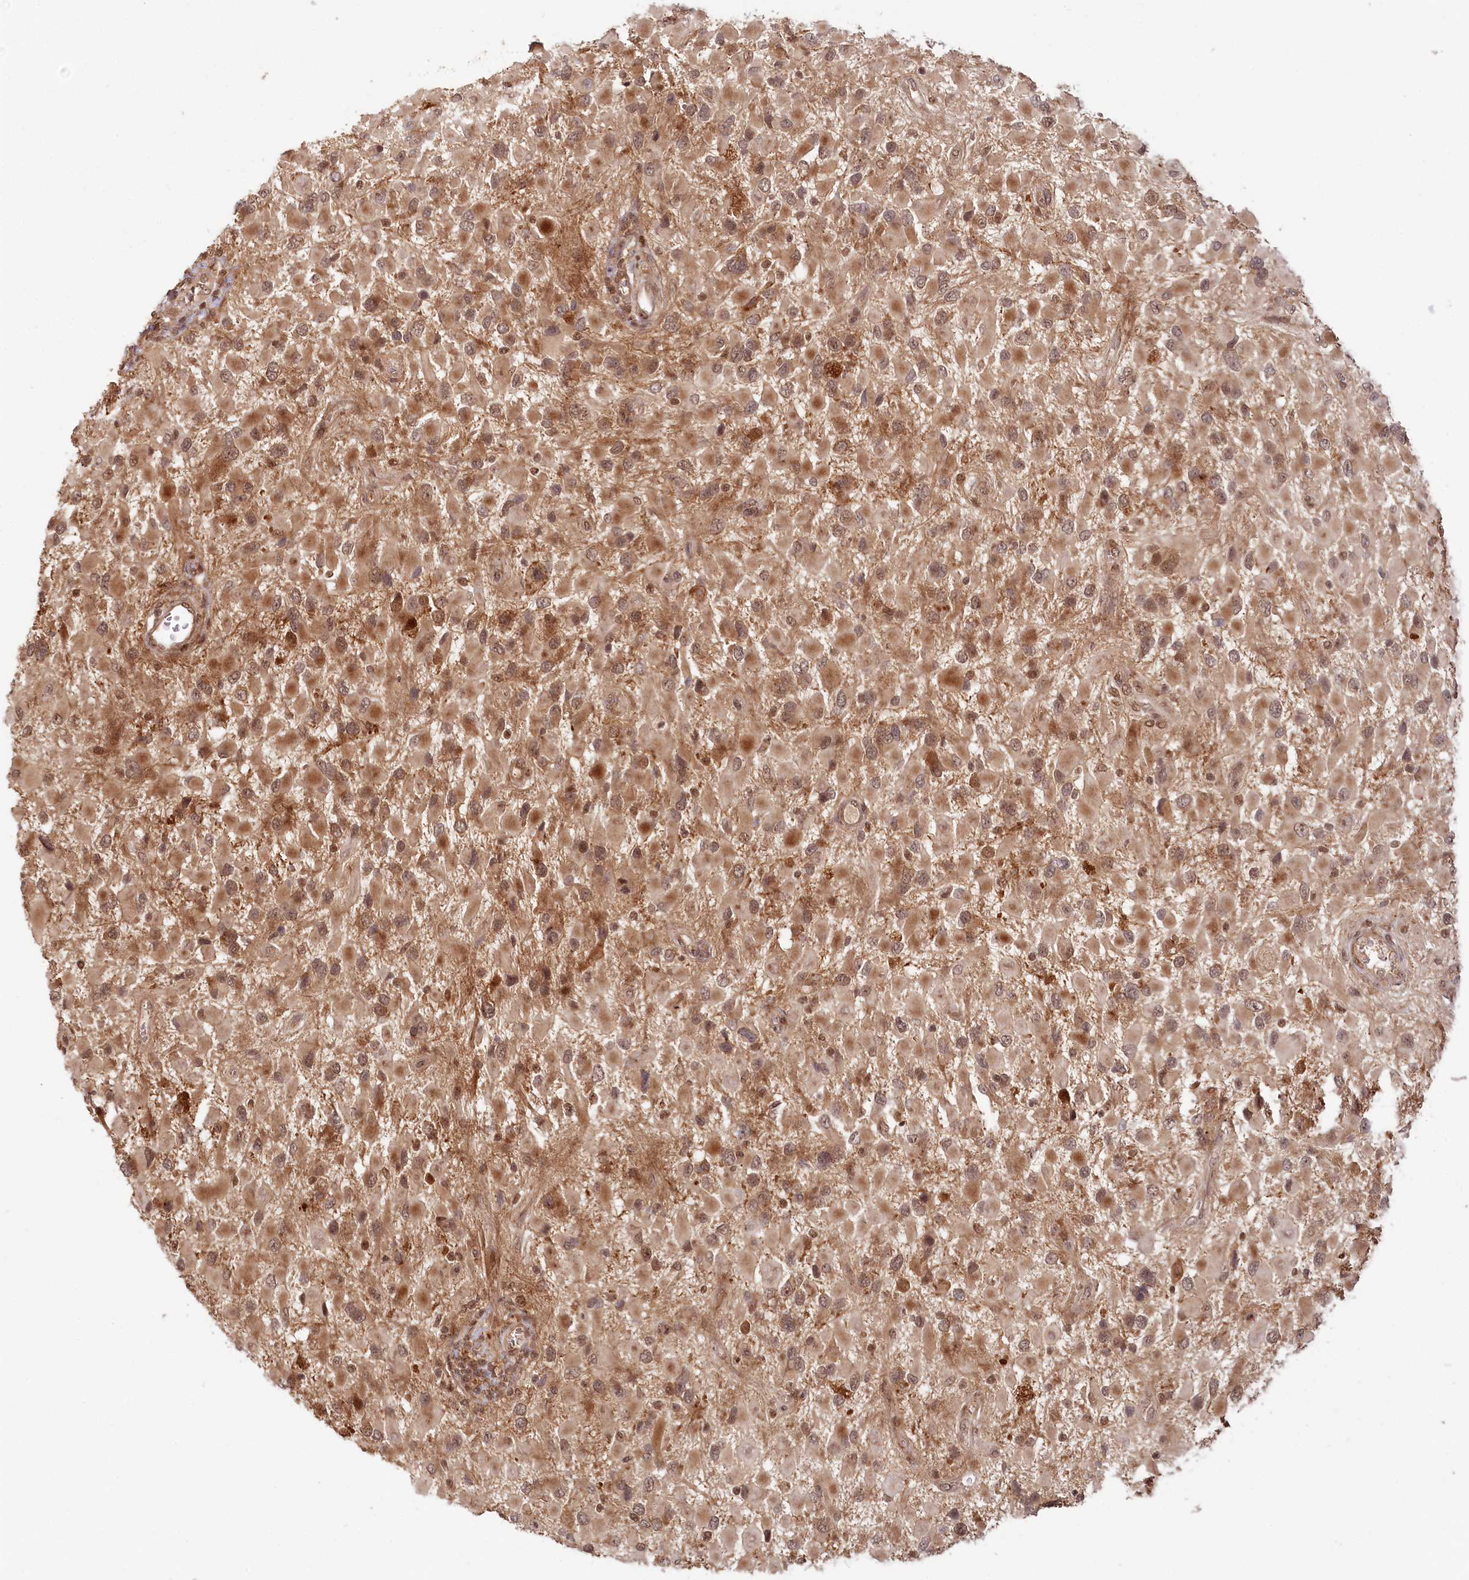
{"staining": {"intensity": "moderate", "quantity": ">75%", "location": "cytoplasmic/membranous,nuclear"}, "tissue": "glioma", "cell_type": "Tumor cells", "image_type": "cancer", "snomed": [{"axis": "morphology", "description": "Glioma, malignant, High grade"}, {"axis": "topography", "description": "Brain"}], "caption": "Tumor cells demonstrate medium levels of moderate cytoplasmic/membranous and nuclear staining in about >75% of cells in human high-grade glioma (malignant). Using DAB (brown) and hematoxylin (blue) stains, captured at high magnification using brightfield microscopy.", "gene": "WAPL", "patient": {"sex": "male", "age": 53}}